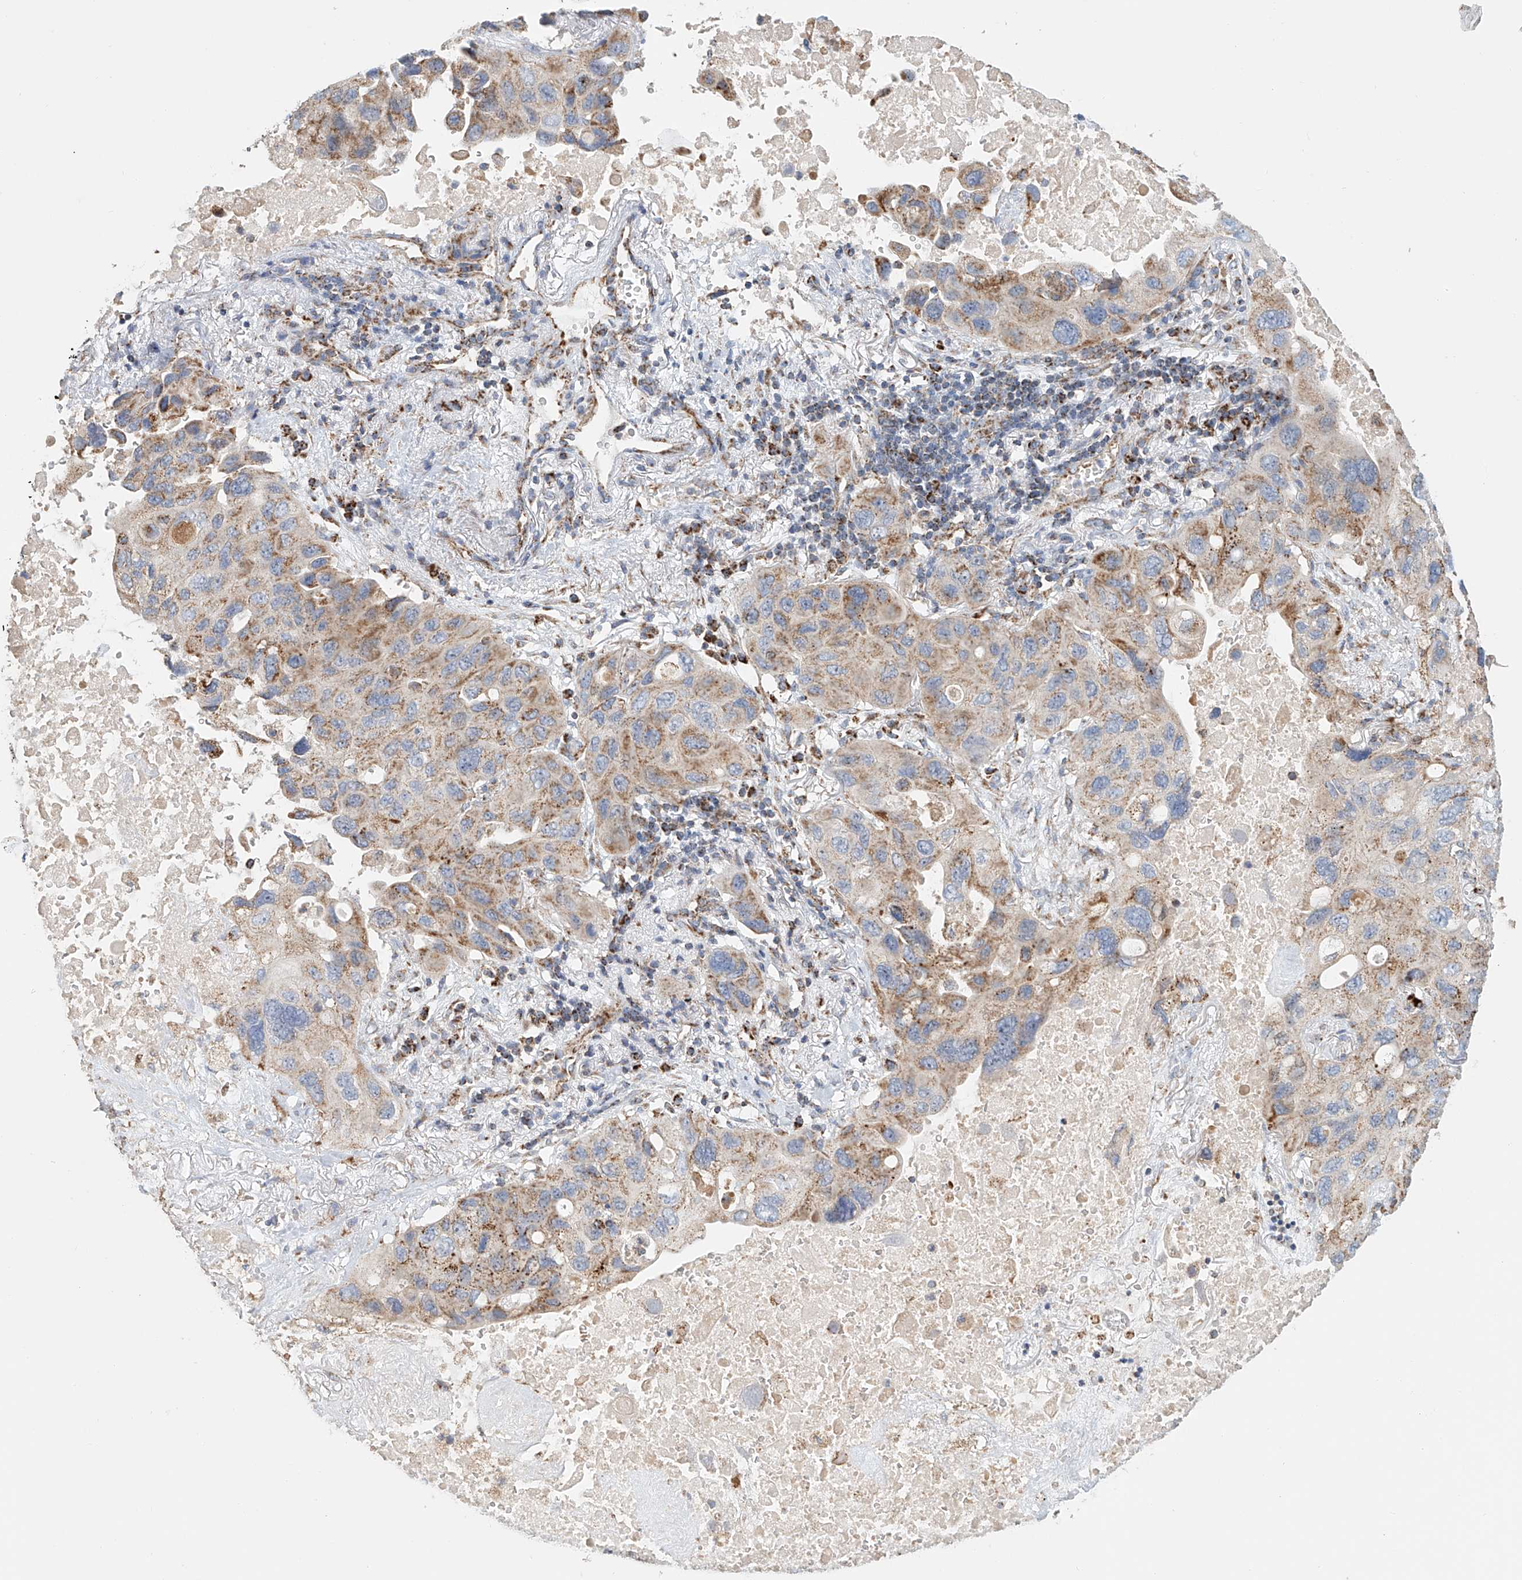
{"staining": {"intensity": "moderate", "quantity": "25%-75%", "location": "cytoplasmic/membranous"}, "tissue": "lung cancer", "cell_type": "Tumor cells", "image_type": "cancer", "snomed": [{"axis": "morphology", "description": "Squamous cell carcinoma, NOS"}, {"axis": "topography", "description": "Lung"}], "caption": "IHC of human squamous cell carcinoma (lung) displays medium levels of moderate cytoplasmic/membranous staining in about 25%-75% of tumor cells. (Stains: DAB (3,3'-diaminobenzidine) in brown, nuclei in blue, Microscopy: brightfield microscopy at high magnification).", "gene": "MCL1", "patient": {"sex": "female", "age": 73}}